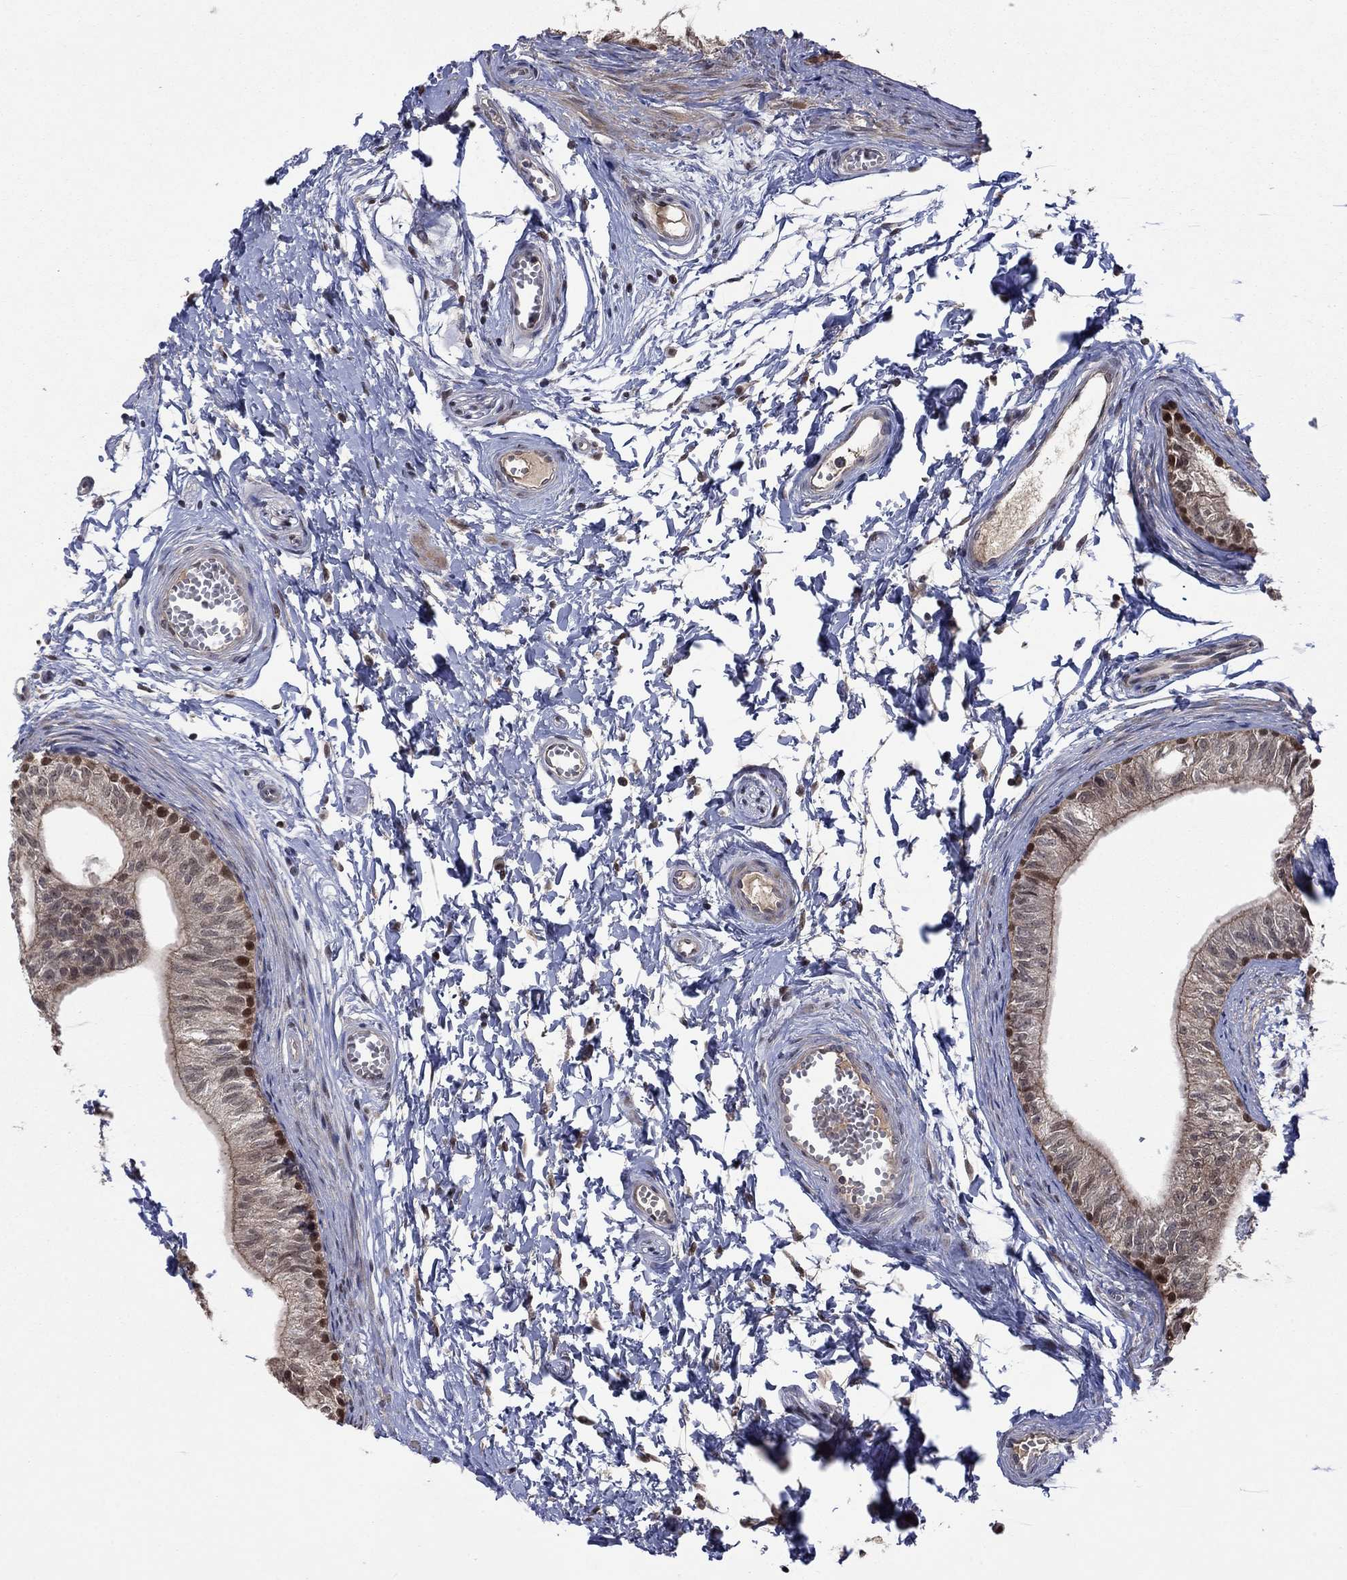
{"staining": {"intensity": "strong", "quantity": "<25%", "location": "nuclear"}, "tissue": "epididymis", "cell_type": "Glandular cells", "image_type": "normal", "snomed": [{"axis": "morphology", "description": "Normal tissue, NOS"}, {"axis": "topography", "description": "Epididymis"}], "caption": "A medium amount of strong nuclear staining is present in approximately <25% of glandular cells in unremarkable epididymis. (DAB (3,3'-diaminobenzidine) IHC, brown staining for protein, blue staining for nuclei).", "gene": "IAH1", "patient": {"sex": "male", "age": 22}}